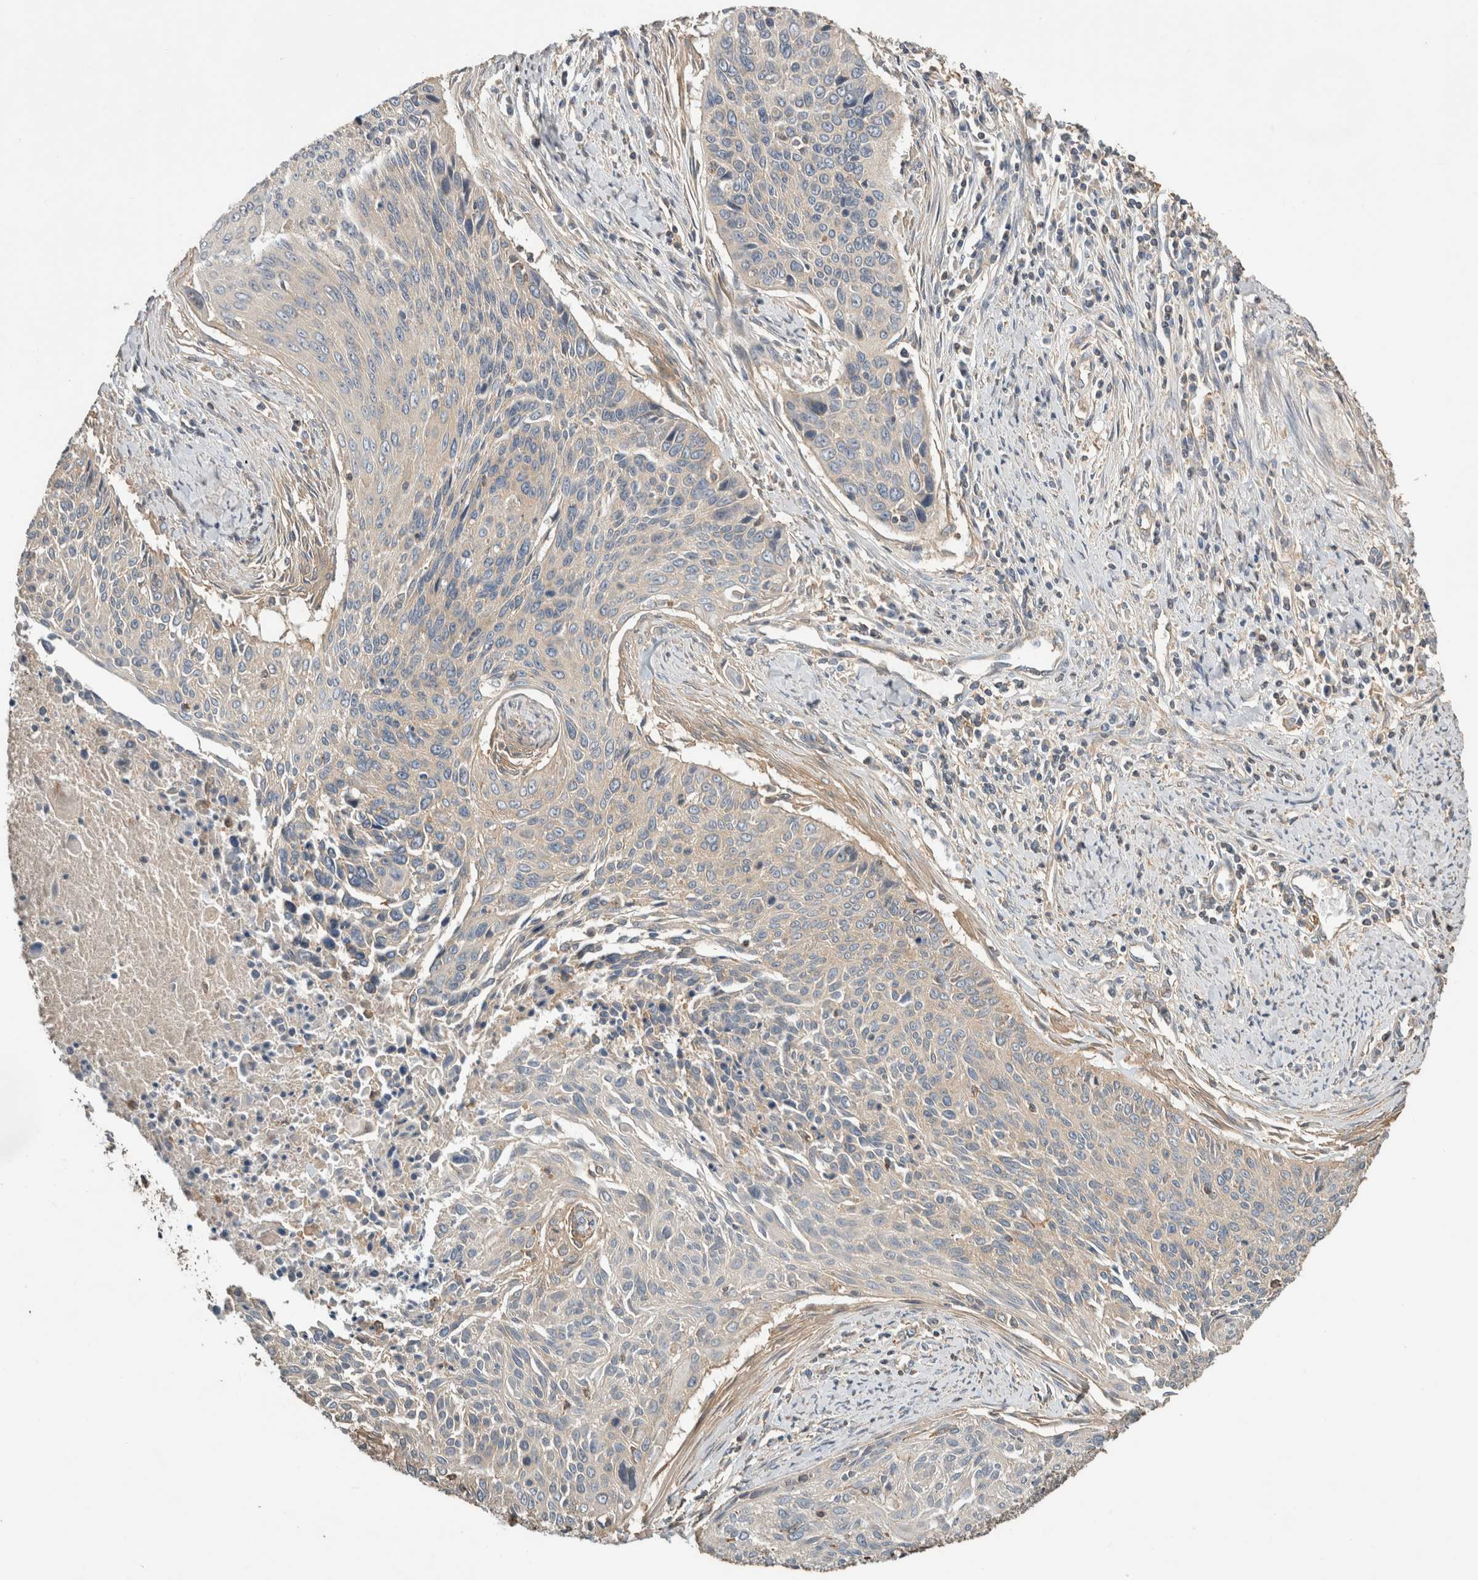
{"staining": {"intensity": "weak", "quantity": "<25%", "location": "cytoplasmic/membranous"}, "tissue": "cervical cancer", "cell_type": "Tumor cells", "image_type": "cancer", "snomed": [{"axis": "morphology", "description": "Squamous cell carcinoma, NOS"}, {"axis": "topography", "description": "Cervix"}], "caption": "Immunohistochemical staining of human cervical cancer shows no significant expression in tumor cells. (Brightfield microscopy of DAB IHC at high magnification).", "gene": "EIF4G3", "patient": {"sex": "female", "age": 55}}